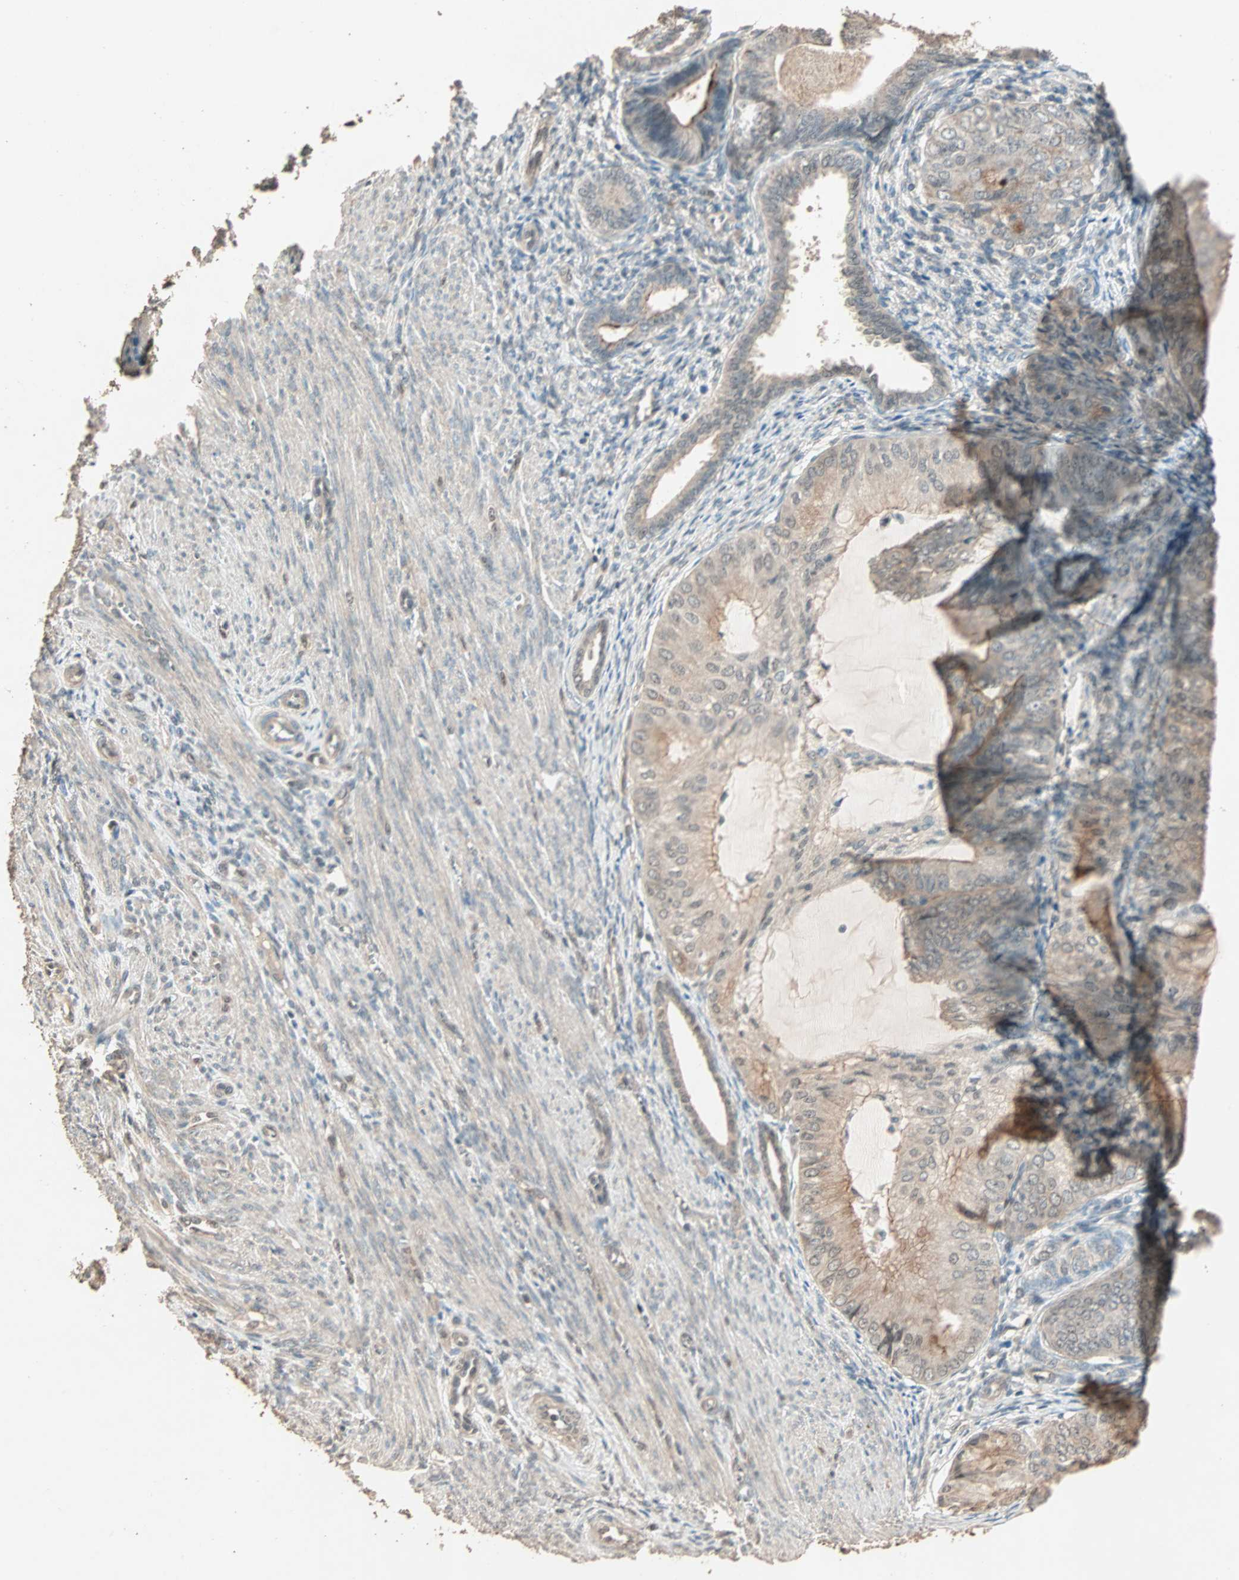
{"staining": {"intensity": "moderate", "quantity": "25%-75%", "location": "cytoplasmic/membranous"}, "tissue": "endometrial cancer", "cell_type": "Tumor cells", "image_type": "cancer", "snomed": [{"axis": "morphology", "description": "Adenocarcinoma, NOS"}, {"axis": "topography", "description": "Endometrium"}], "caption": "Protein expression analysis of endometrial cancer shows moderate cytoplasmic/membranous staining in about 25%-75% of tumor cells.", "gene": "ZBTB33", "patient": {"sex": "female", "age": 81}}